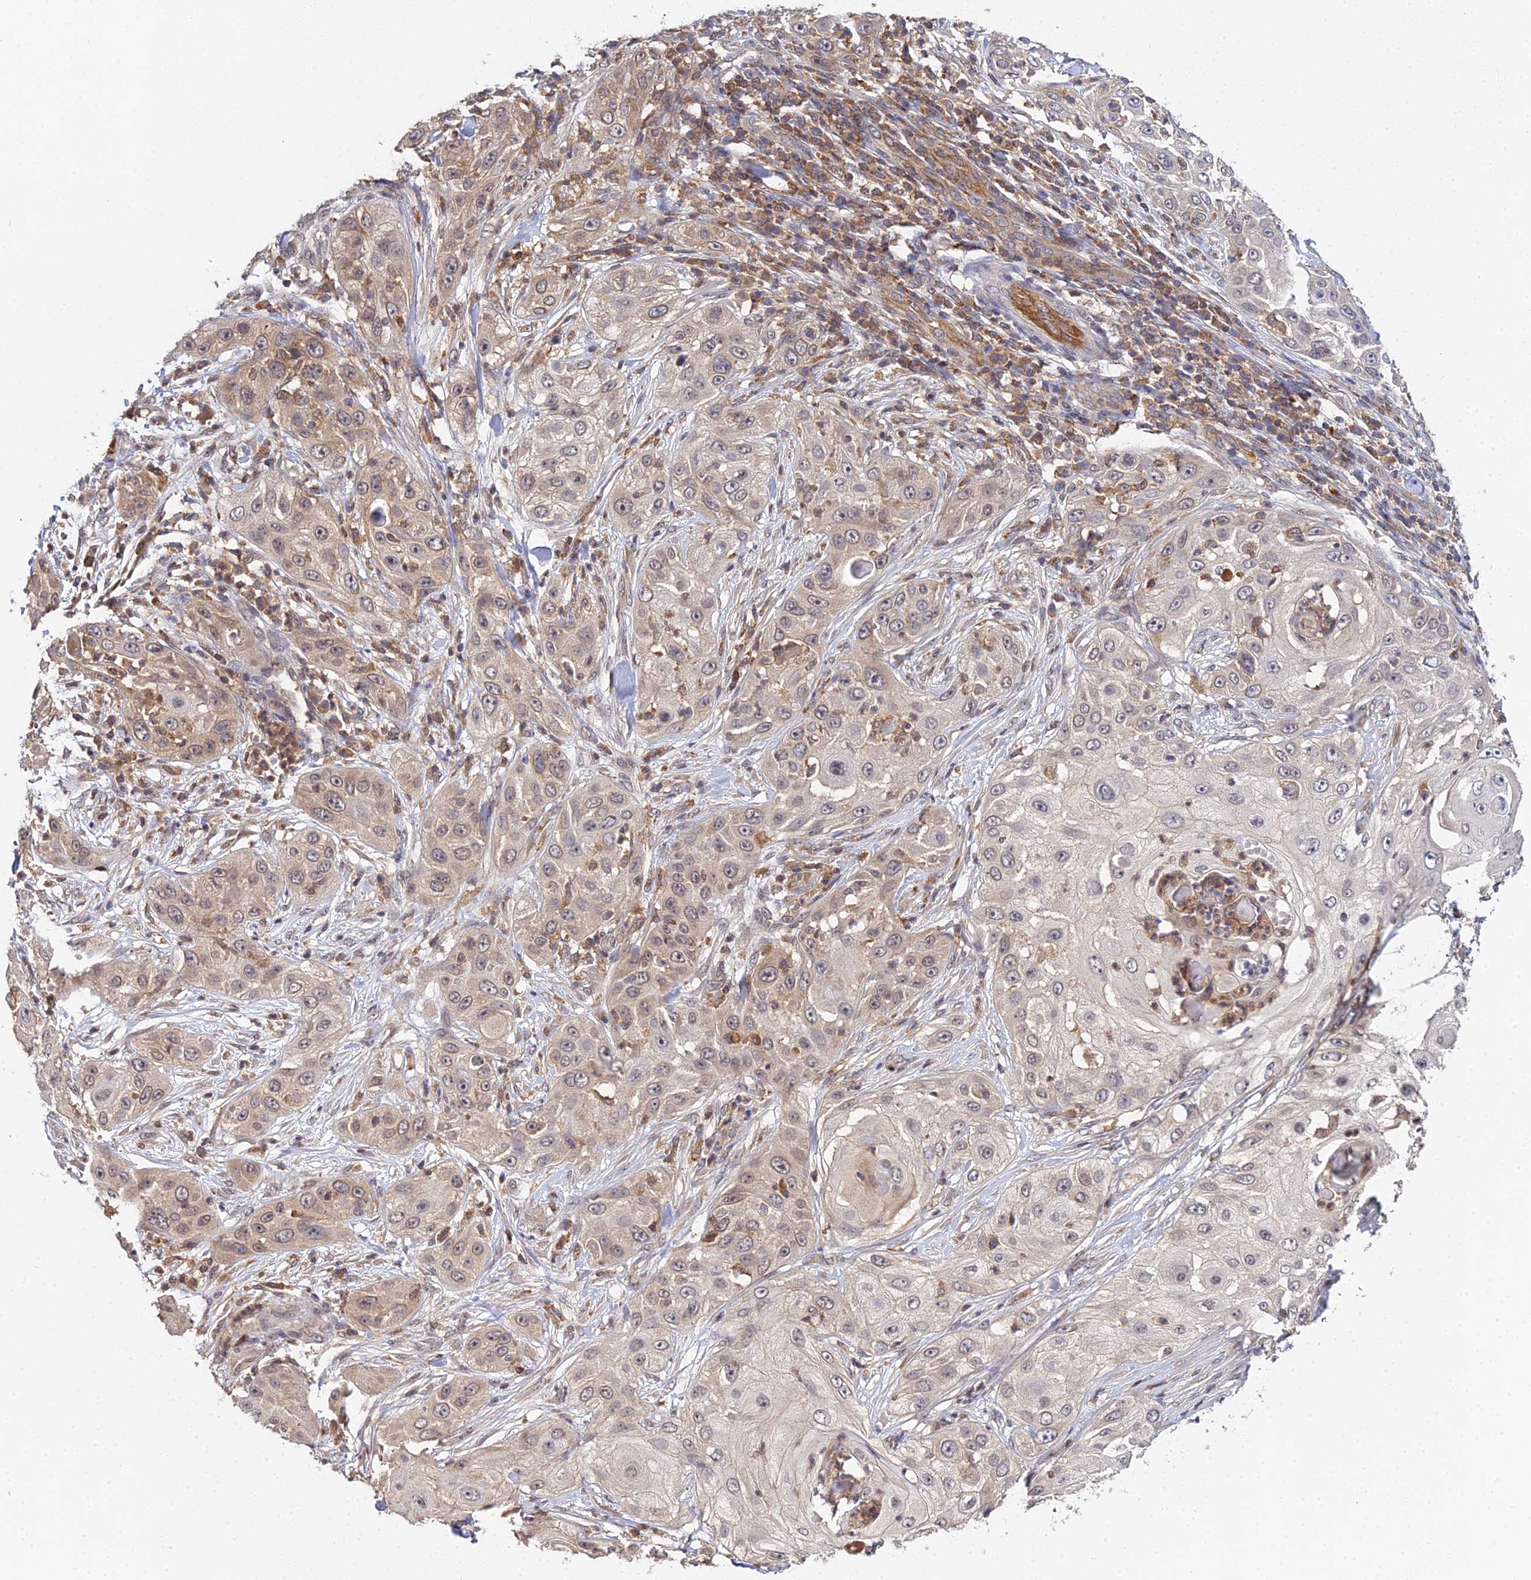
{"staining": {"intensity": "weak", "quantity": ">75%", "location": "cytoplasmic/membranous,nuclear"}, "tissue": "skin cancer", "cell_type": "Tumor cells", "image_type": "cancer", "snomed": [{"axis": "morphology", "description": "Squamous cell carcinoma, NOS"}, {"axis": "topography", "description": "Skin"}], "caption": "Protein staining of skin cancer (squamous cell carcinoma) tissue exhibits weak cytoplasmic/membranous and nuclear positivity in approximately >75% of tumor cells.", "gene": "TPRX1", "patient": {"sex": "female", "age": 44}}